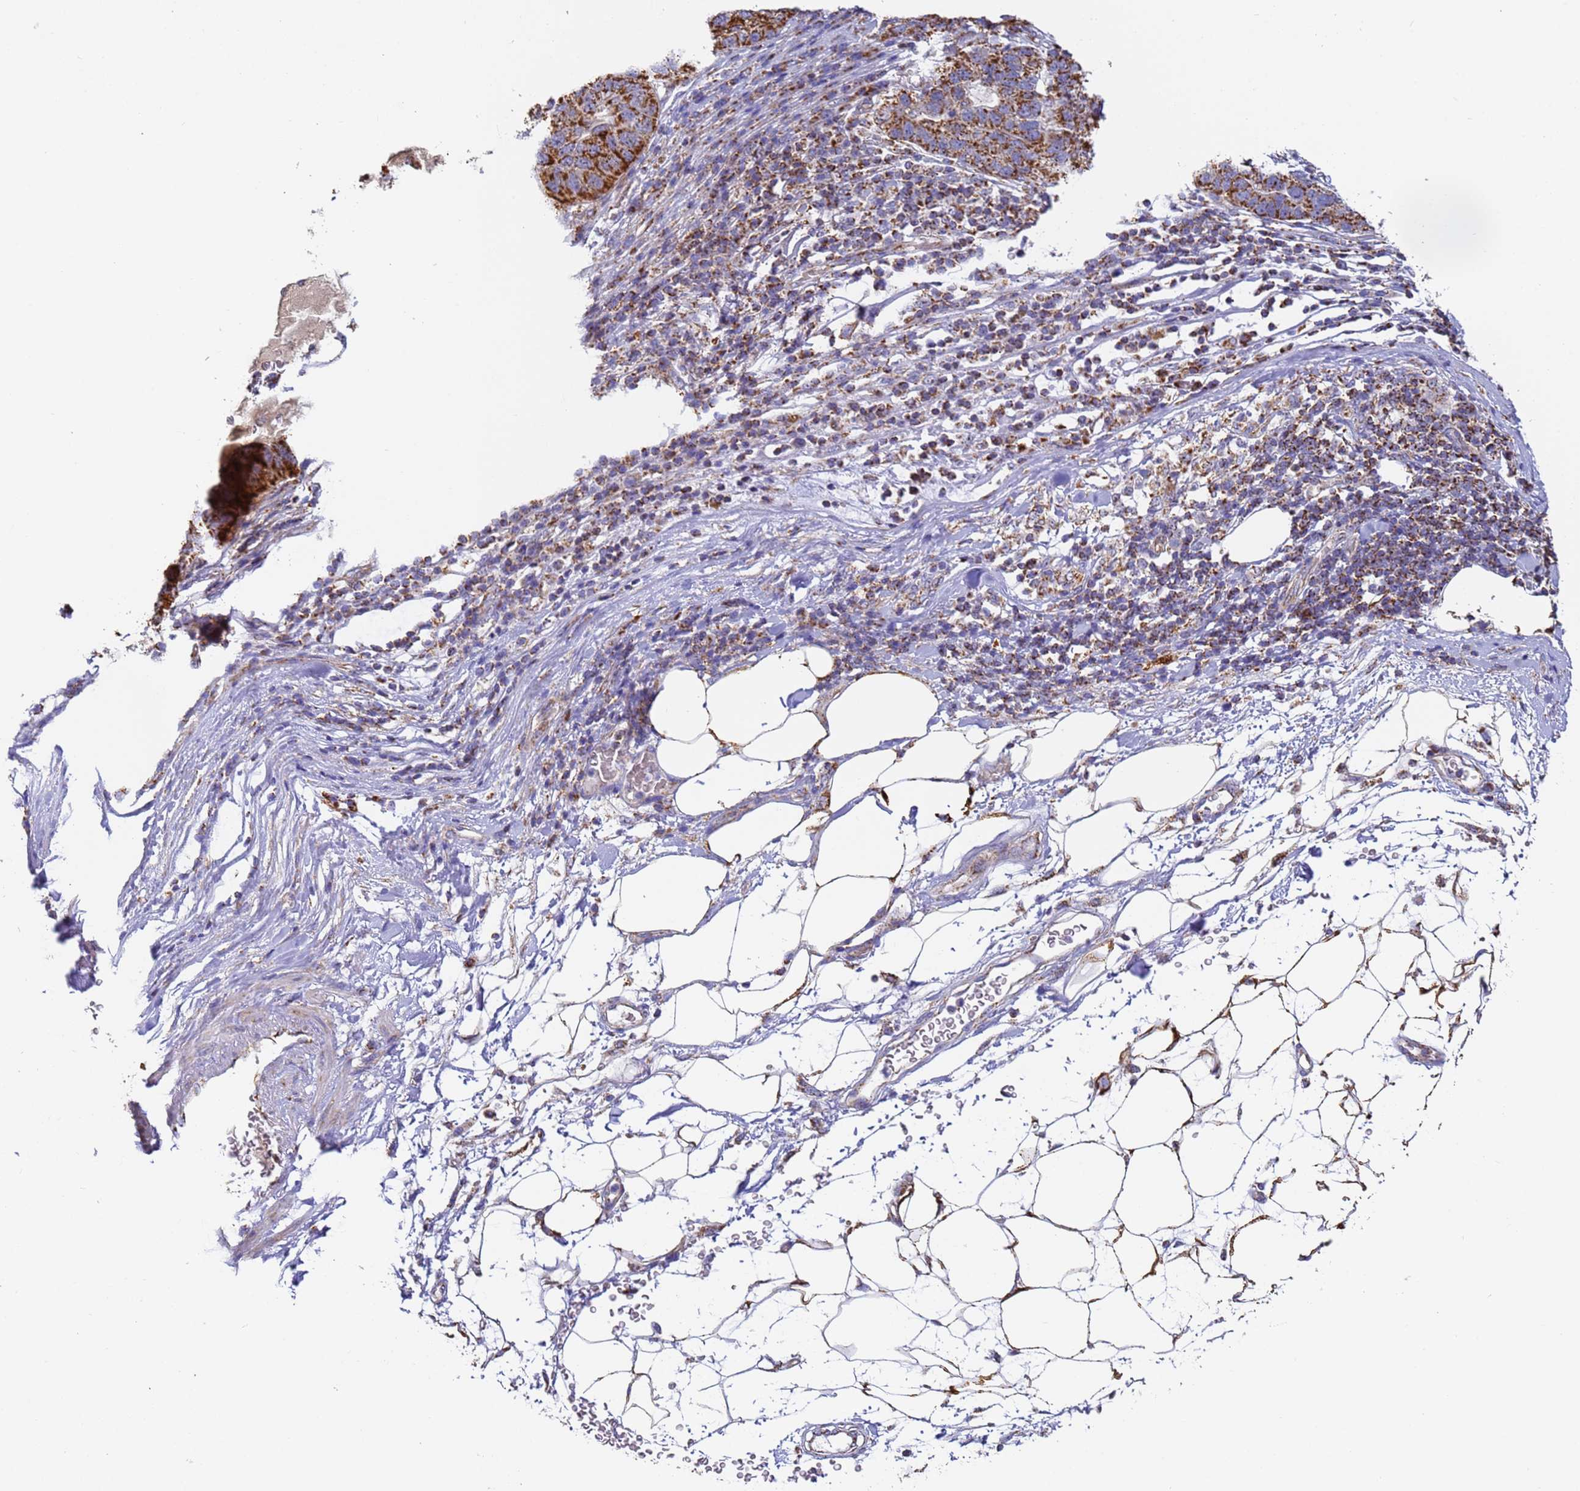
{"staining": {"intensity": "strong", "quantity": ">75%", "location": "cytoplasmic/membranous"}, "tissue": "pancreatic cancer", "cell_type": "Tumor cells", "image_type": "cancer", "snomed": [{"axis": "morphology", "description": "Adenocarcinoma, NOS"}, {"axis": "topography", "description": "Pancreas"}], "caption": "Pancreatic cancer stained with immunohistochemistry (IHC) displays strong cytoplasmic/membranous positivity in about >75% of tumor cells. (DAB (3,3'-diaminobenzidine) IHC, brown staining for protein, blue staining for nuclei).", "gene": "FRG2C", "patient": {"sex": "female", "age": 61}}